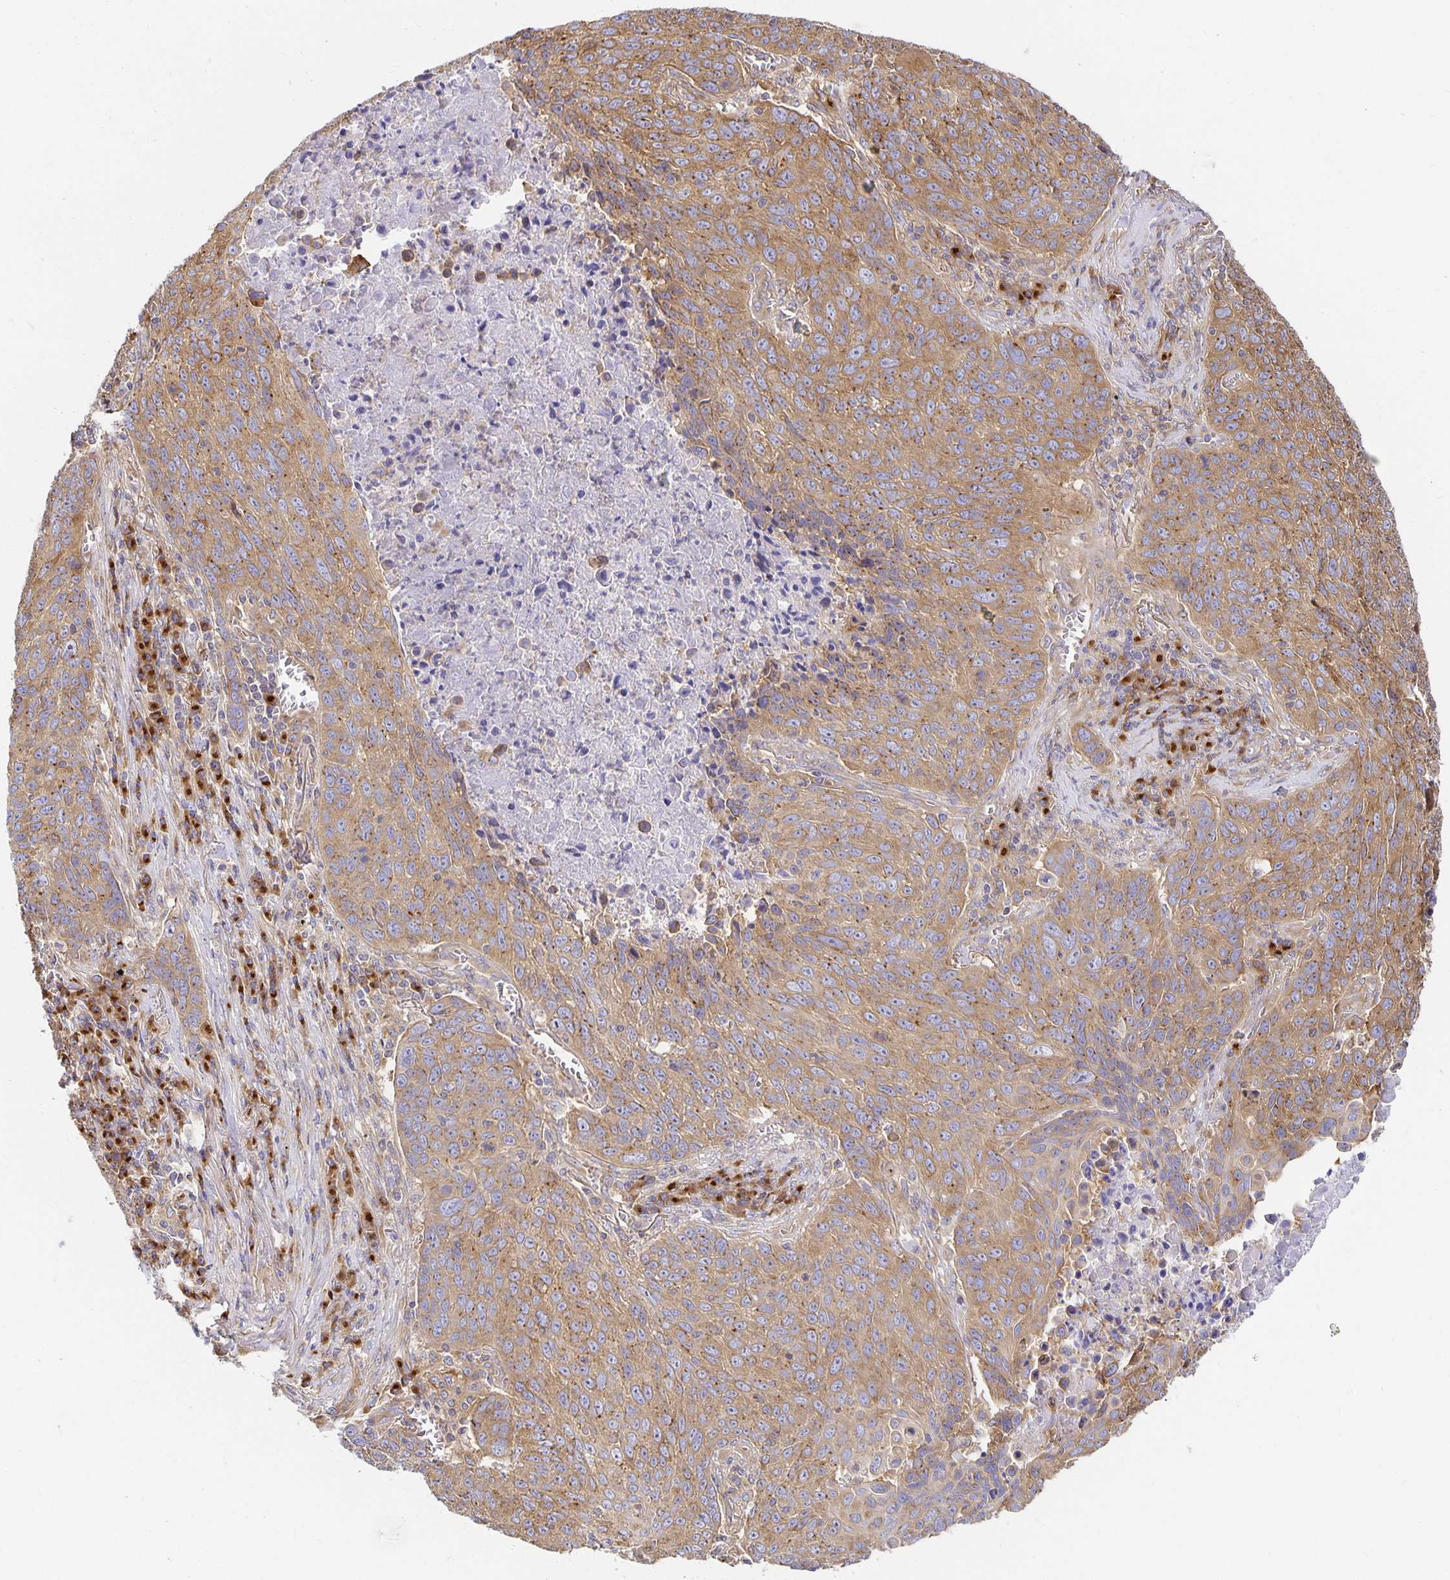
{"staining": {"intensity": "moderate", "quantity": ">75%", "location": "cytoplasmic/membranous"}, "tissue": "lung cancer", "cell_type": "Tumor cells", "image_type": "cancer", "snomed": [{"axis": "morphology", "description": "Squamous cell carcinoma, NOS"}, {"axis": "topography", "description": "Lung"}], "caption": "A medium amount of moderate cytoplasmic/membranous staining is appreciated in about >75% of tumor cells in lung squamous cell carcinoma tissue.", "gene": "USO1", "patient": {"sex": "male", "age": 78}}